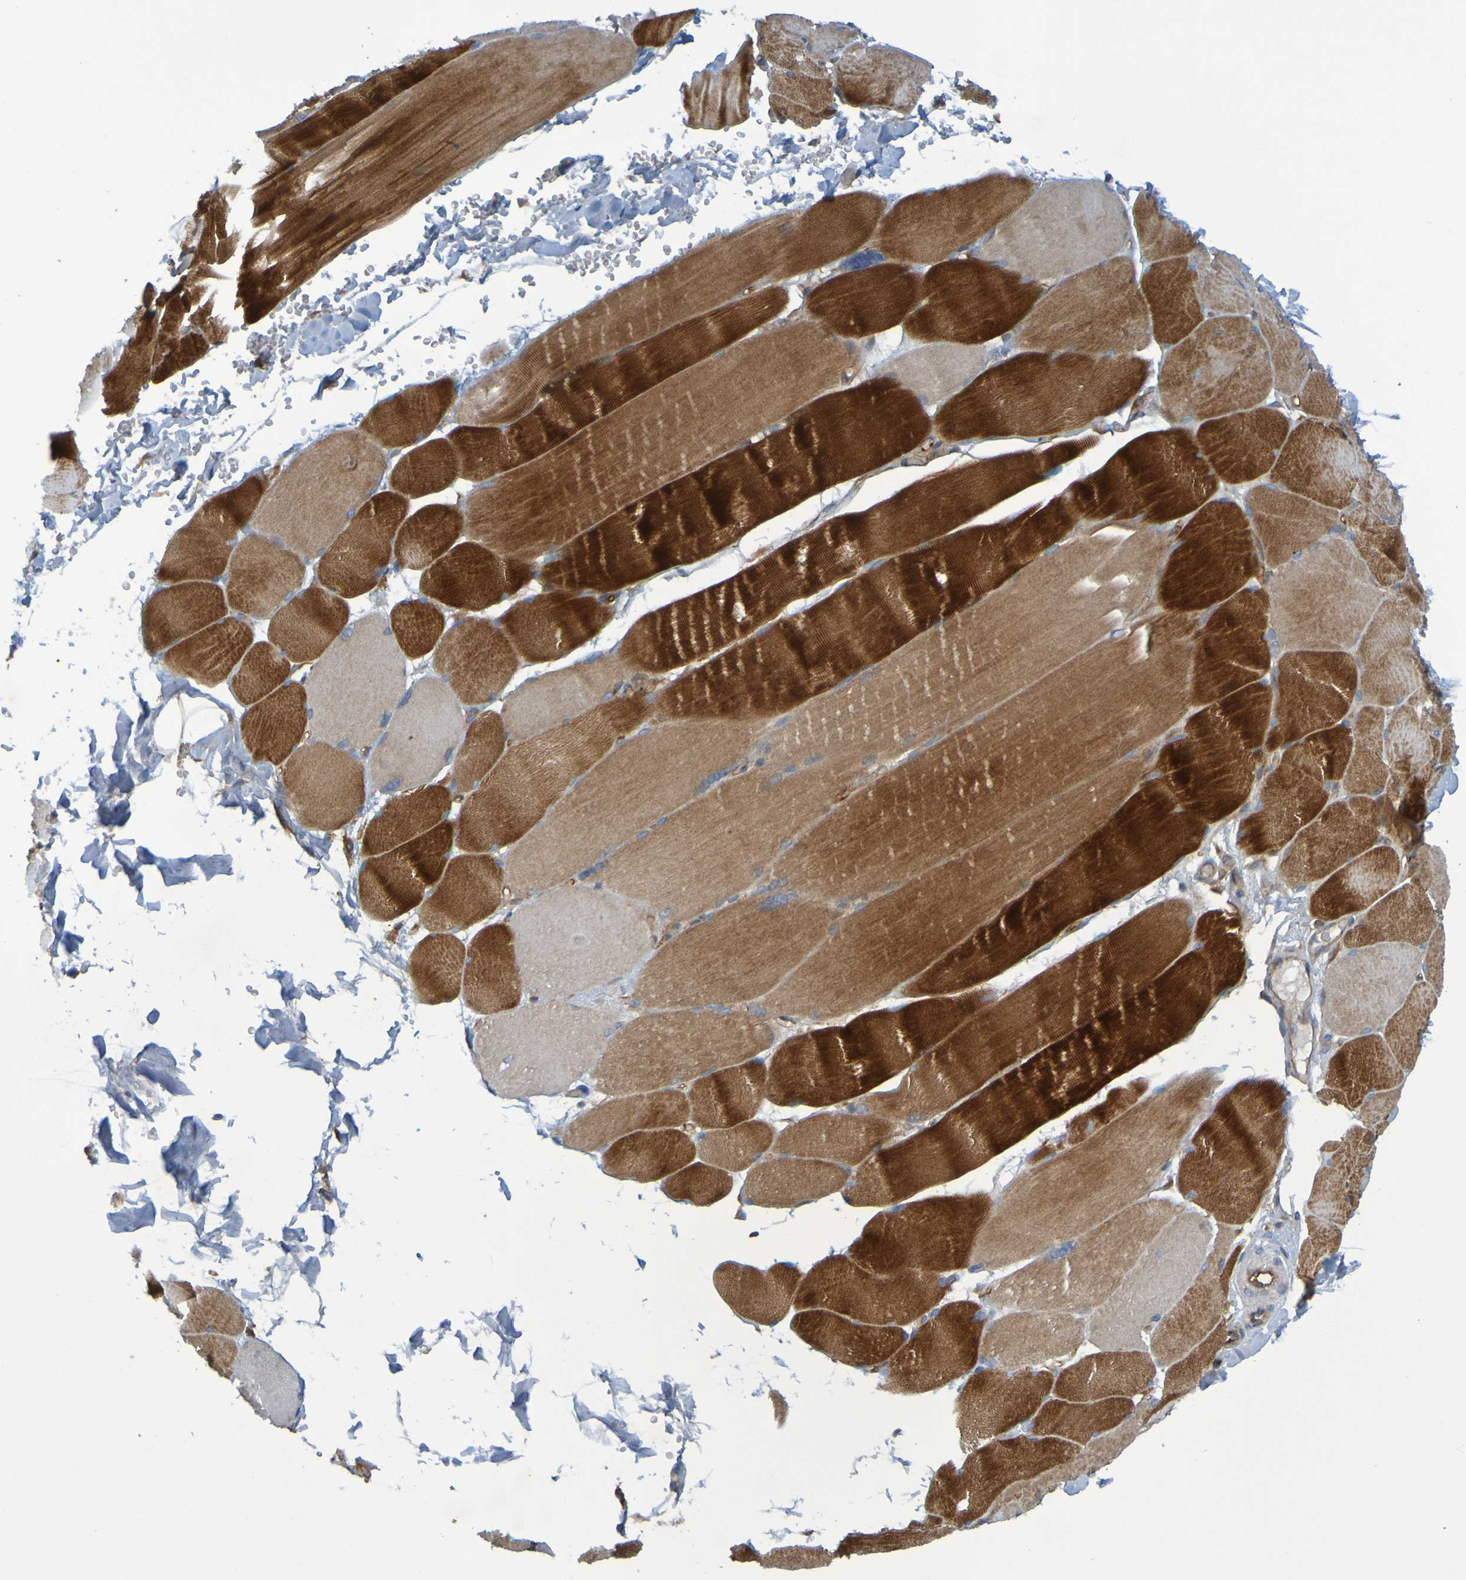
{"staining": {"intensity": "strong", "quantity": ">75%", "location": "cytoplasmic/membranous"}, "tissue": "skeletal muscle", "cell_type": "Myocytes", "image_type": "normal", "snomed": [{"axis": "morphology", "description": "Normal tissue, NOS"}, {"axis": "topography", "description": "Skin"}, {"axis": "topography", "description": "Skeletal muscle"}], "caption": "This micrograph demonstrates IHC staining of unremarkable skeletal muscle, with high strong cytoplasmic/membranous positivity in approximately >75% of myocytes.", "gene": "DNAJC4", "patient": {"sex": "male", "age": 83}}